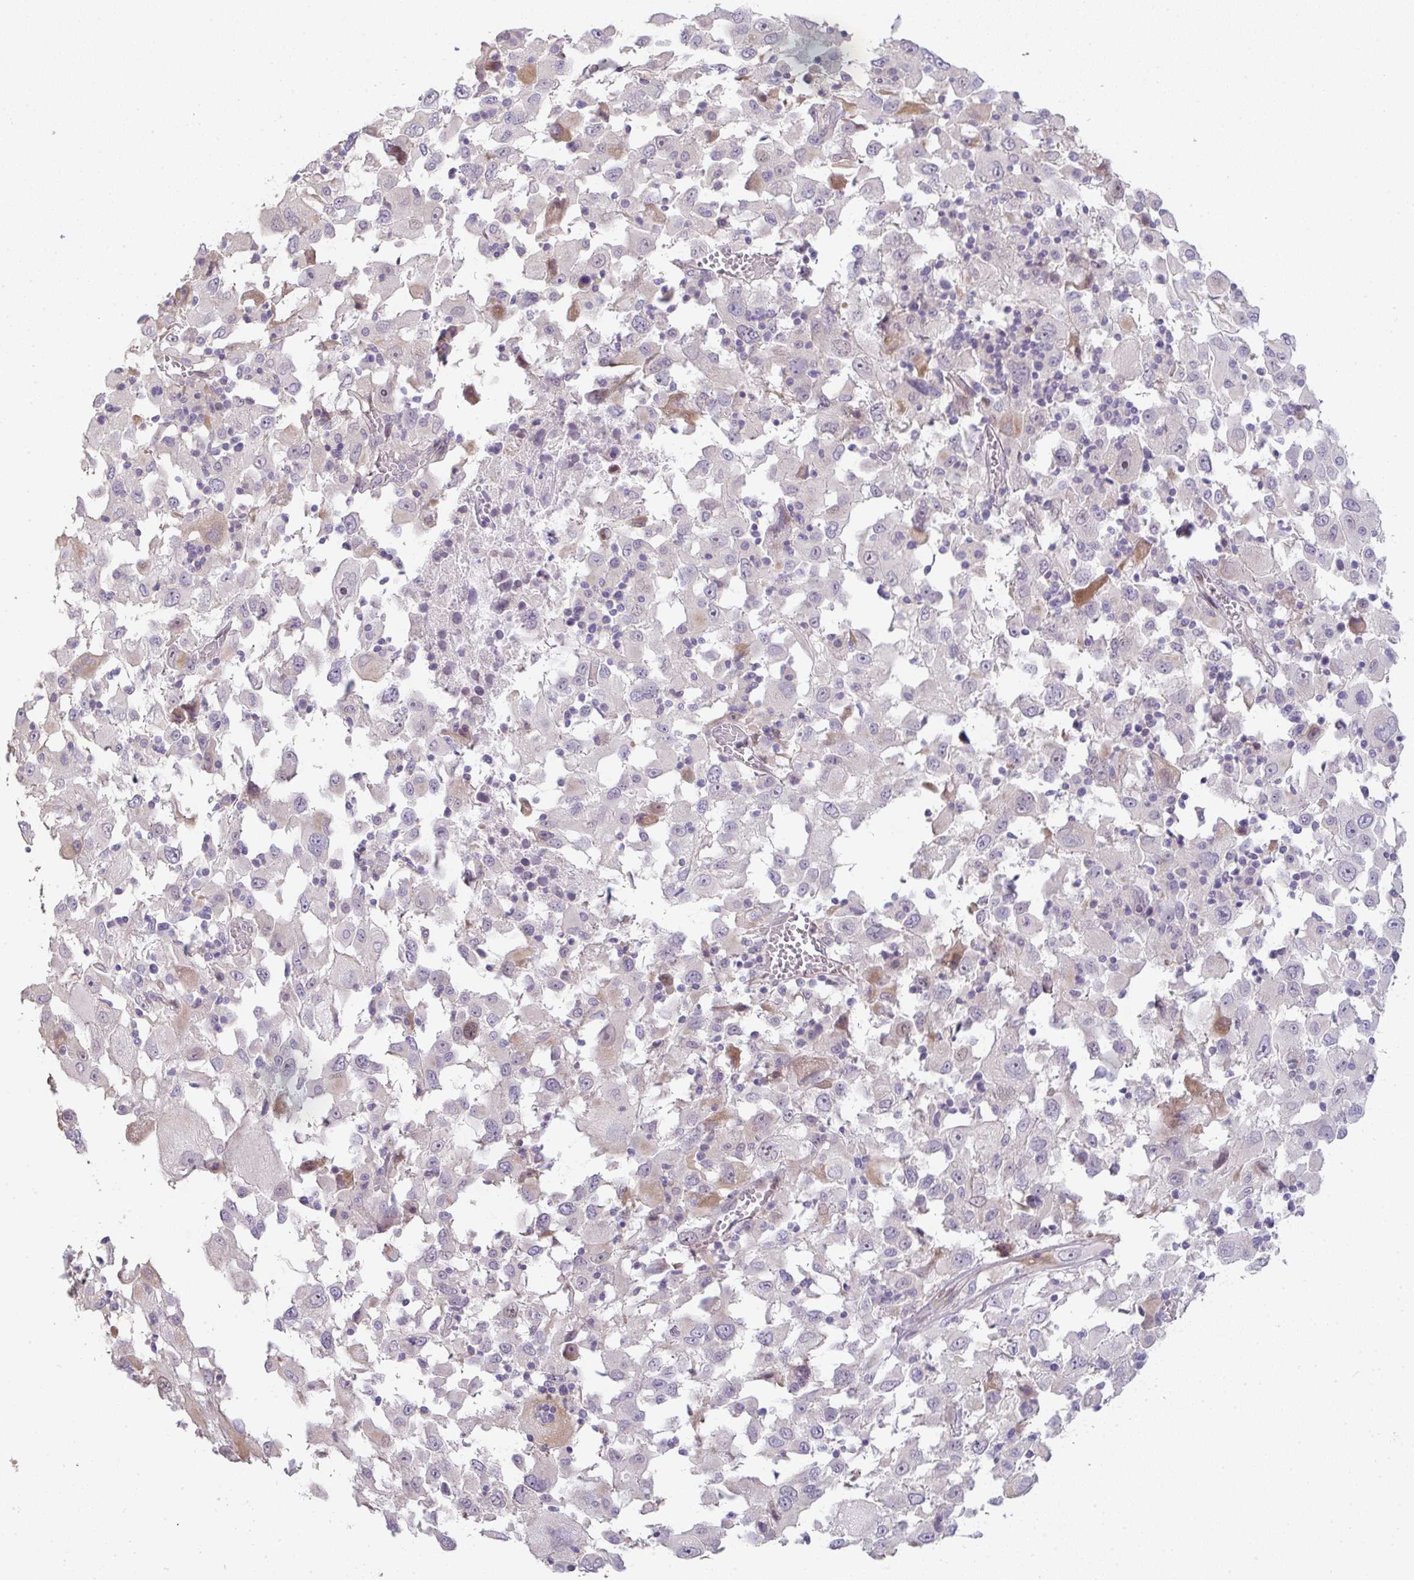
{"staining": {"intensity": "moderate", "quantity": "<25%", "location": "cytoplasmic/membranous"}, "tissue": "melanoma", "cell_type": "Tumor cells", "image_type": "cancer", "snomed": [{"axis": "morphology", "description": "Malignant melanoma, Metastatic site"}, {"axis": "topography", "description": "Soft tissue"}], "caption": "A photomicrograph showing moderate cytoplasmic/membranous positivity in about <25% of tumor cells in malignant melanoma (metastatic site), as visualized by brown immunohistochemical staining.", "gene": "TNFRSF10A", "patient": {"sex": "male", "age": 50}}